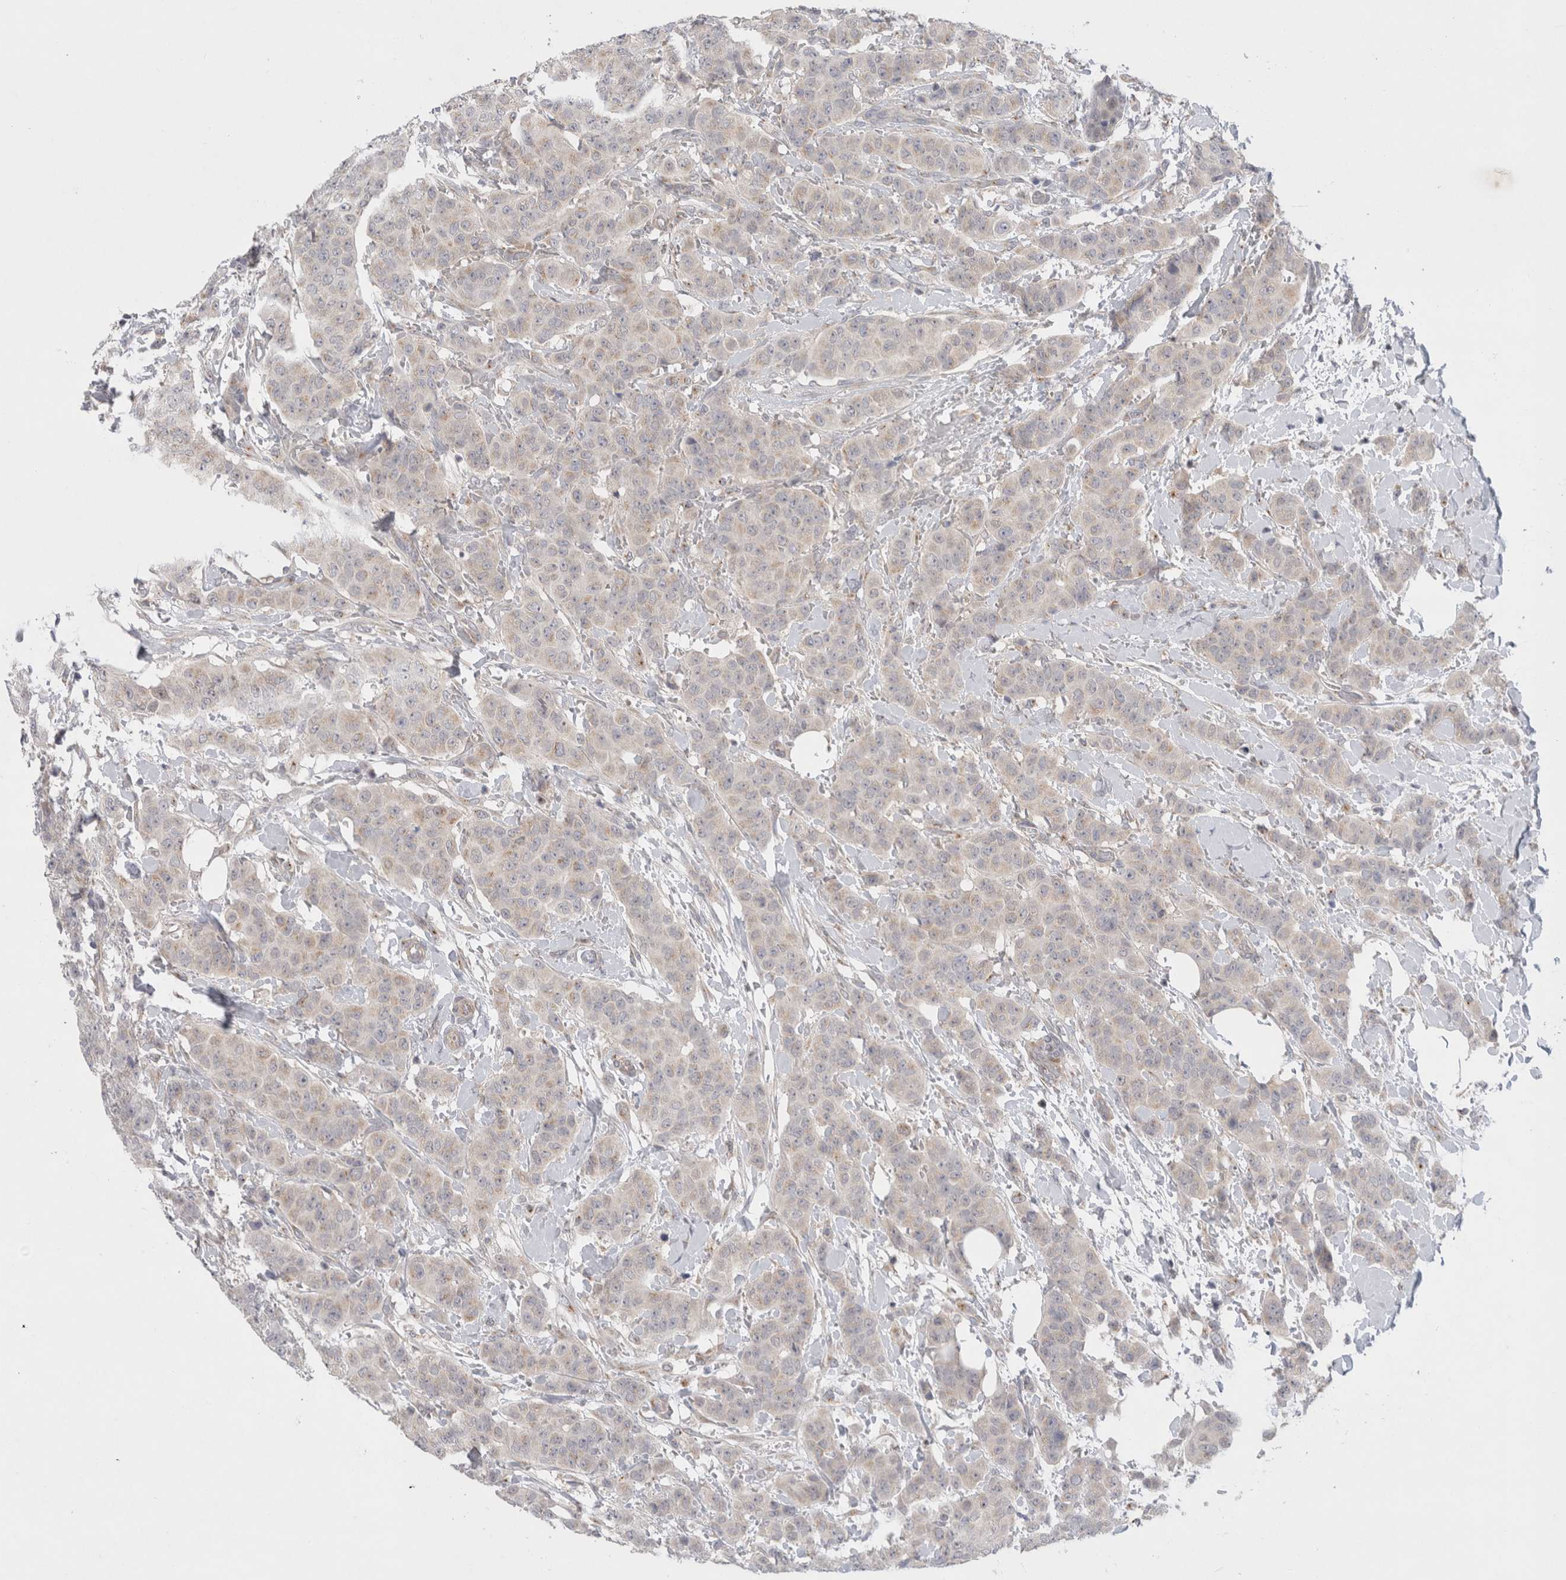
{"staining": {"intensity": "negative", "quantity": "none", "location": "none"}, "tissue": "breast cancer", "cell_type": "Tumor cells", "image_type": "cancer", "snomed": [{"axis": "morphology", "description": "Normal tissue, NOS"}, {"axis": "morphology", "description": "Duct carcinoma"}, {"axis": "topography", "description": "Breast"}], "caption": "Immunohistochemical staining of human breast cancer (invasive ductal carcinoma) displays no significant expression in tumor cells.", "gene": "BICD2", "patient": {"sex": "female", "age": 40}}